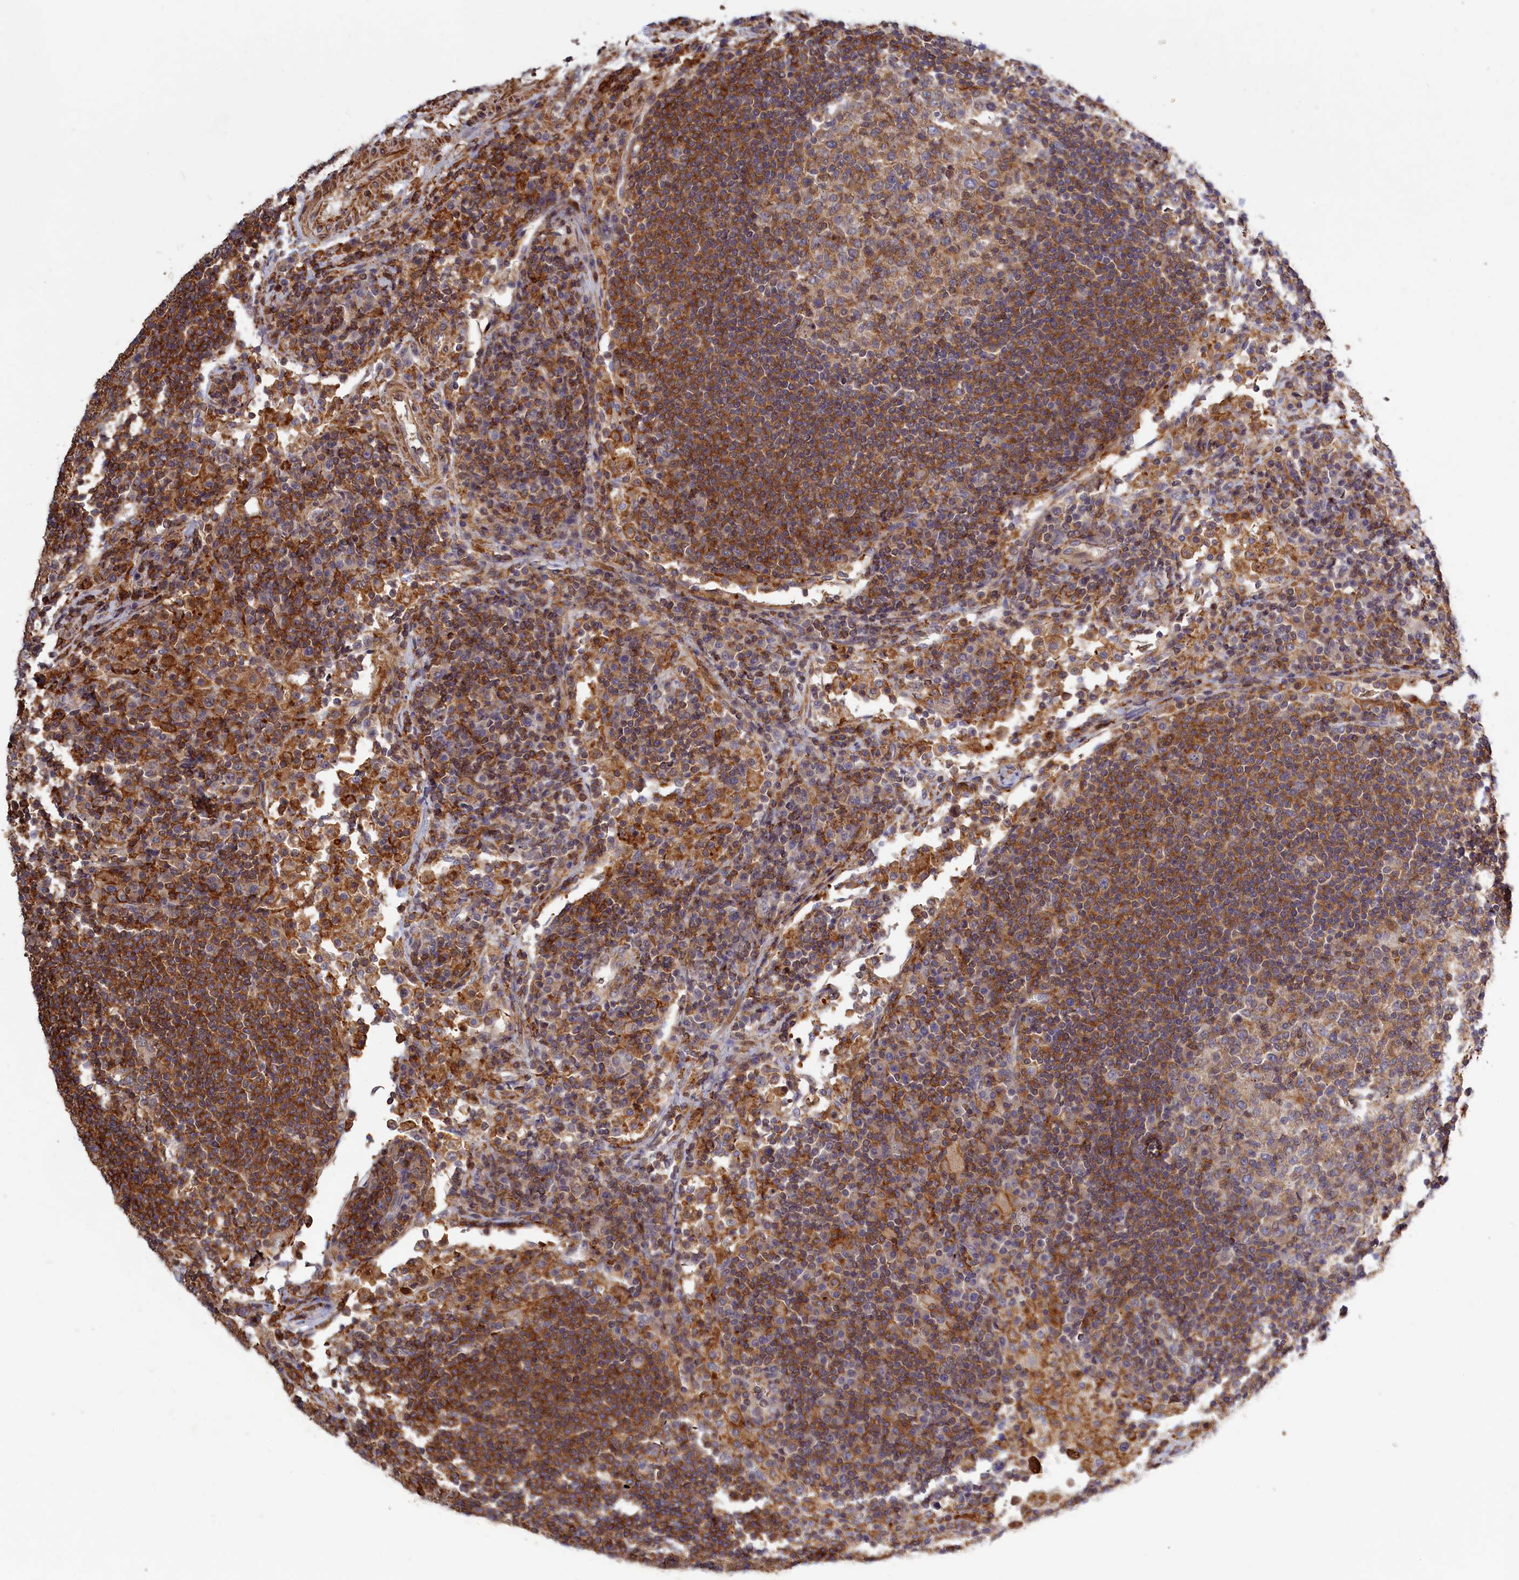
{"staining": {"intensity": "moderate", "quantity": "<25%", "location": "cytoplasmic/membranous"}, "tissue": "lymph node", "cell_type": "Germinal center cells", "image_type": "normal", "snomed": [{"axis": "morphology", "description": "Normal tissue, NOS"}, {"axis": "topography", "description": "Lymph node"}], "caption": "Immunohistochemical staining of normal human lymph node reveals low levels of moderate cytoplasmic/membranous positivity in about <25% of germinal center cells.", "gene": "ANKRD27", "patient": {"sex": "female", "age": 53}}